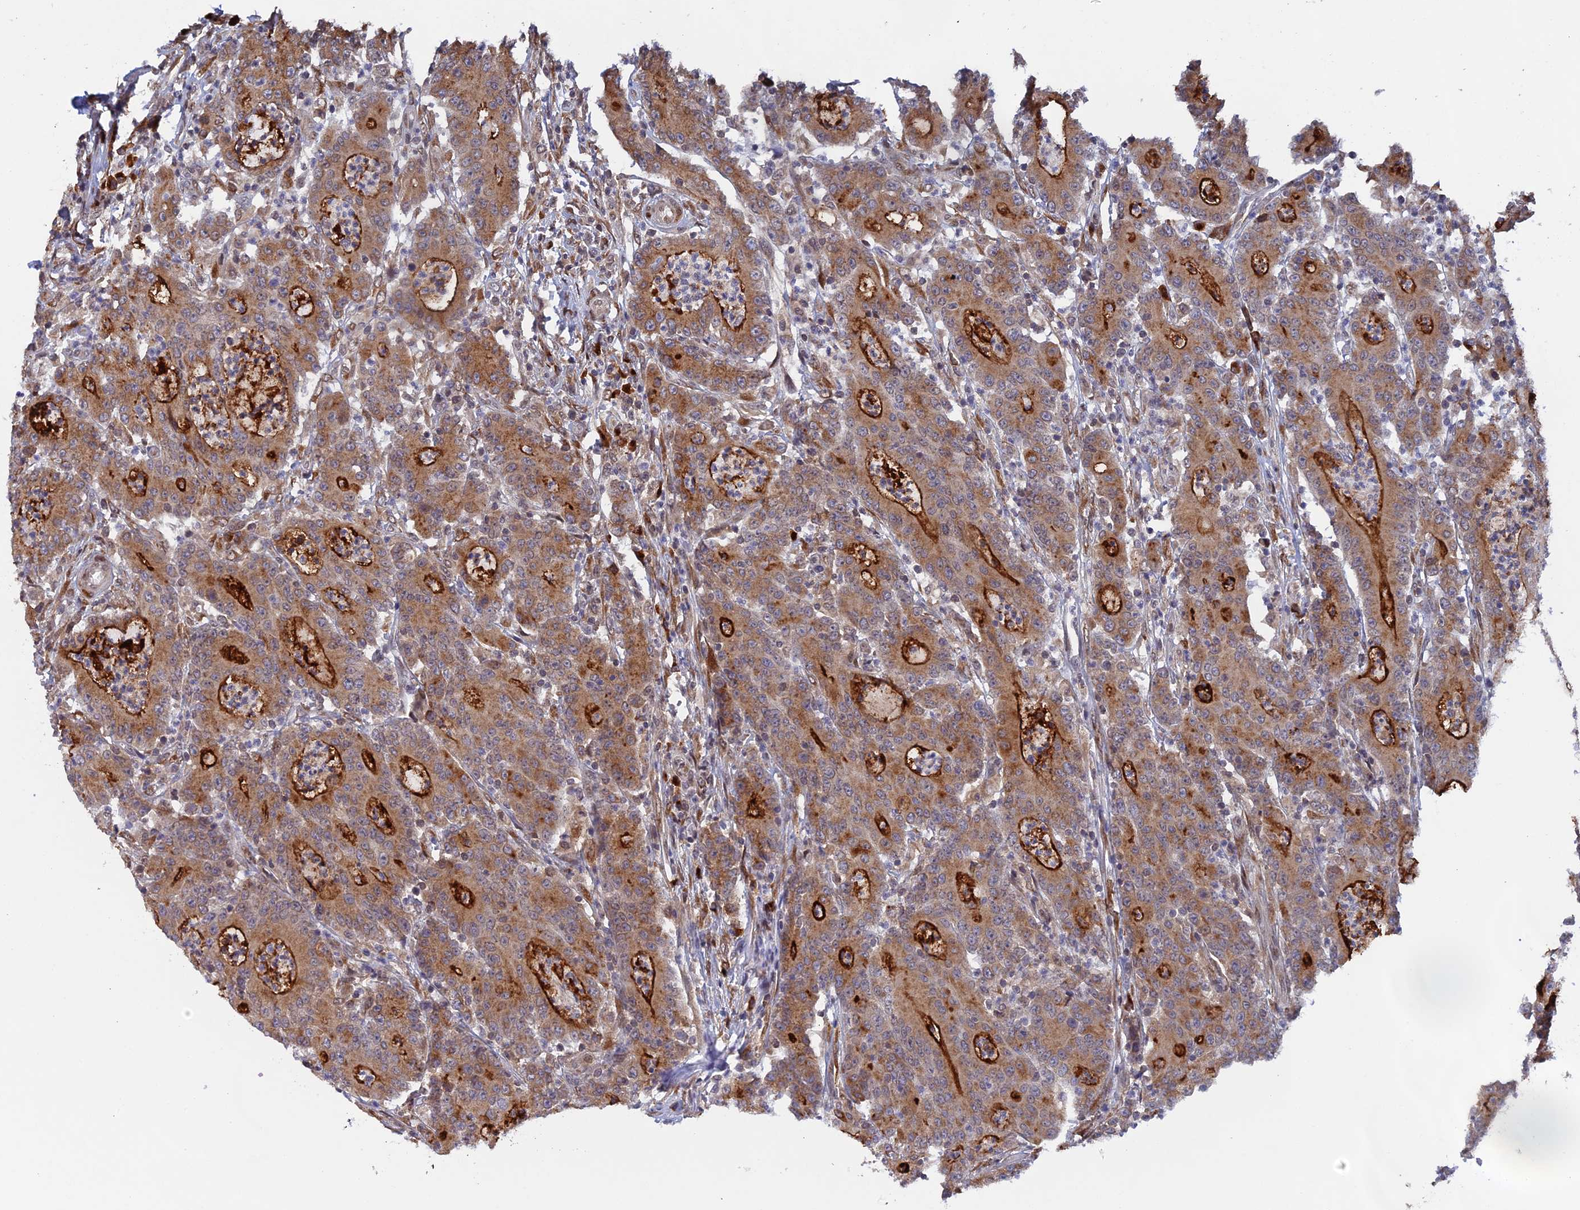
{"staining": {"intensity": "moderate", "quantity": ">75%", "location": "cytoplasmic/membranous"}, "tissue": "colorectal cancer", "cell_type": "Tumor cells", "image_type": "cancer", "snomed": [{"axis": "morphology", "description": "Adenocarcinoma, NOS"}, {"axis": "topography", "description": "Colon"}], "caption": "Human colorectal cancer (adenocarcinoma) stained for a protein (brown) shows moderate cytoplasmic/membranous positive expression in about >75% of tumor cells.", "gene": "SNX17", "patient": {"sex": "male", "age": 83}}